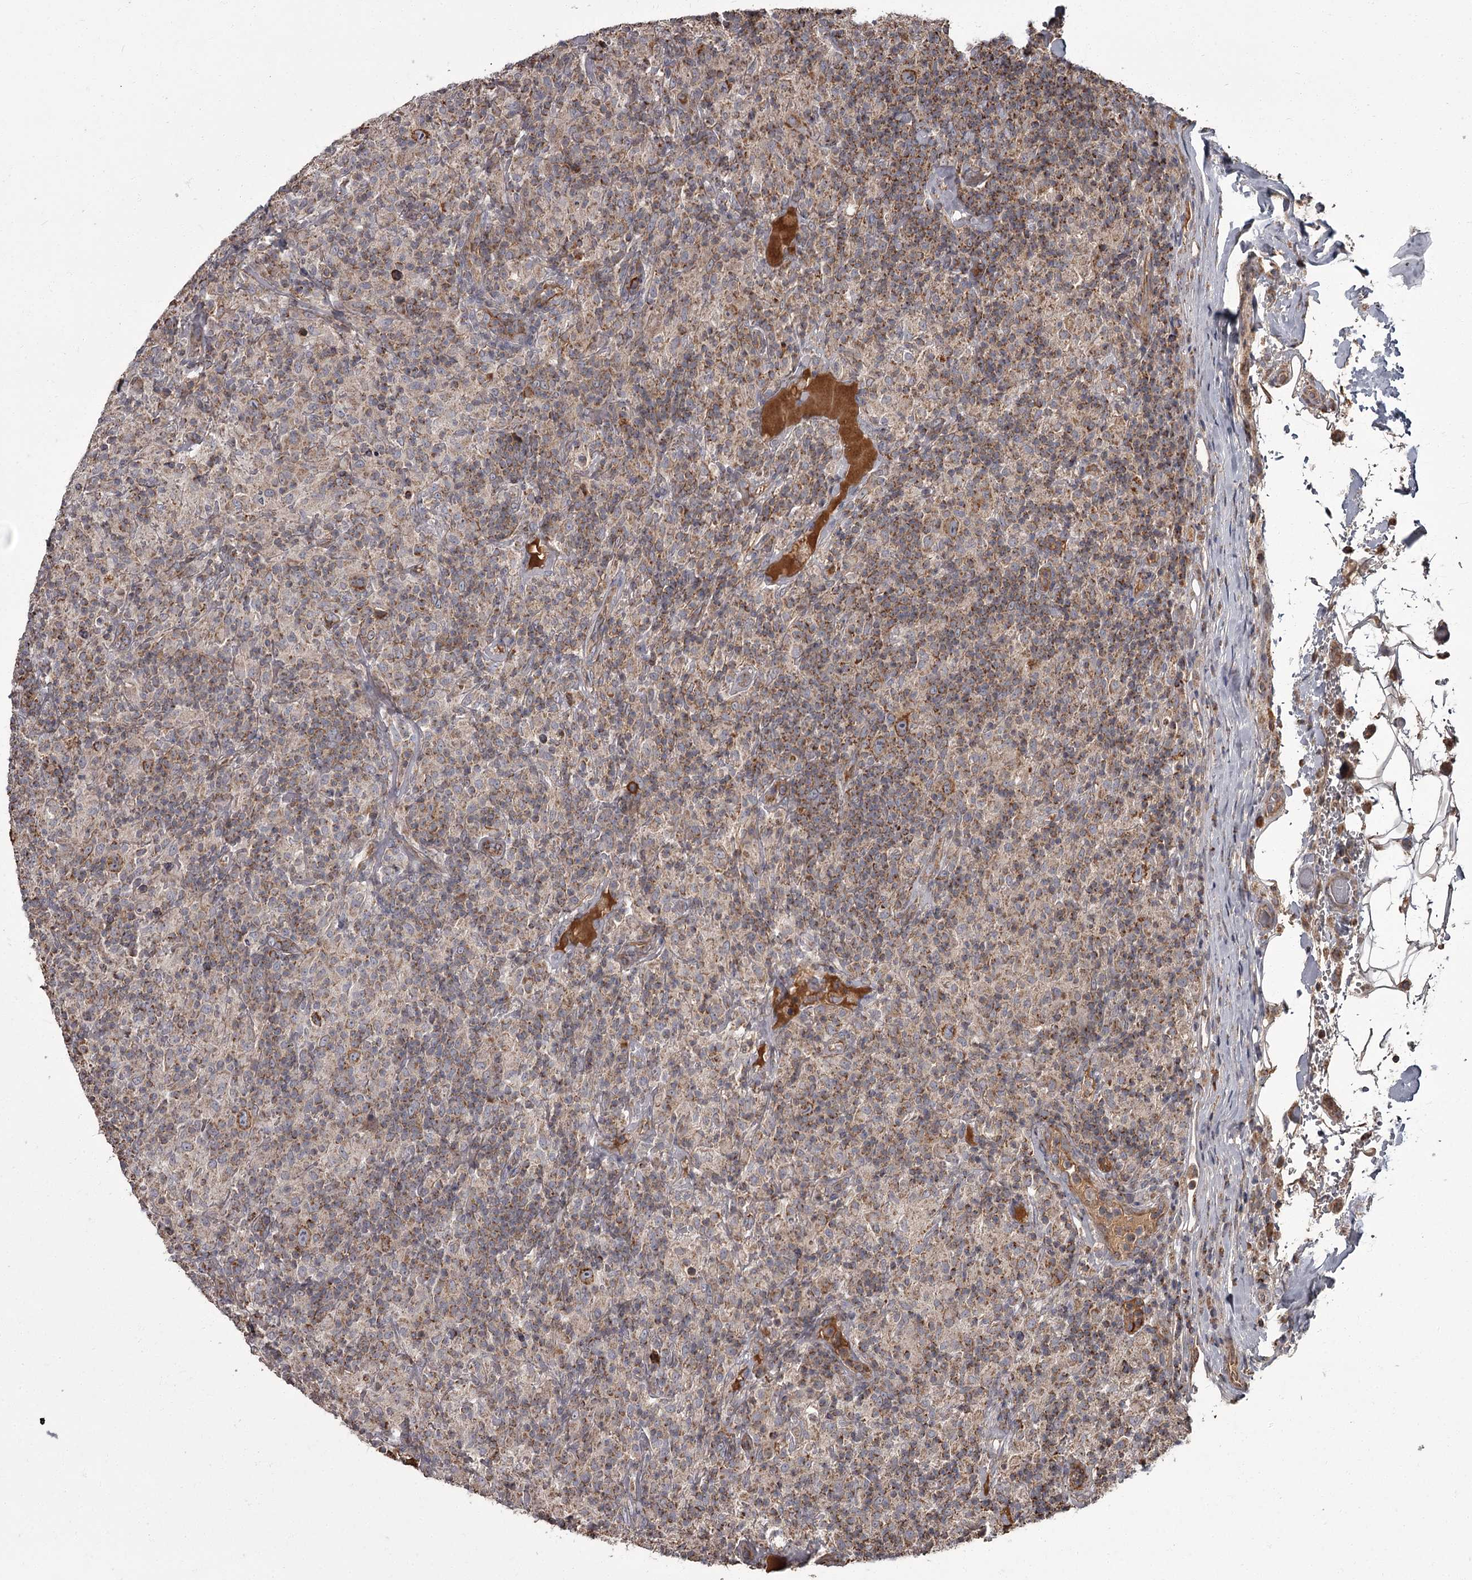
{"staining": {"intensity": "strong", "quantity": ">75%", "location": "cytoplasmic/membranous"}, "tissue": "lymphoma", "cell_type": "Tumor cells", "image_type": "cancer", "snomed": [{"axis": "morphology", "description": "Hodgkin's disease, NOS"}, {"axis": "topography", "description": "Lymph node"}], "caption": "High-magnification brightfield microscopy of lymphoma stained with DAB (3,3'-diaminobenzidine) (brown) and counterstained with hematoxylin (blue). tumor cells exhibit strong cytoplasmic/membranous expression is identified in about>75% of cells. The staining was performed using DAB to visualize the protein expression in brown, while the nuclei were stained in blue with hematoxylin (Magnification: 20x).", "gene": "THAP9", "patient": {"sex": "male", "age": 70}}